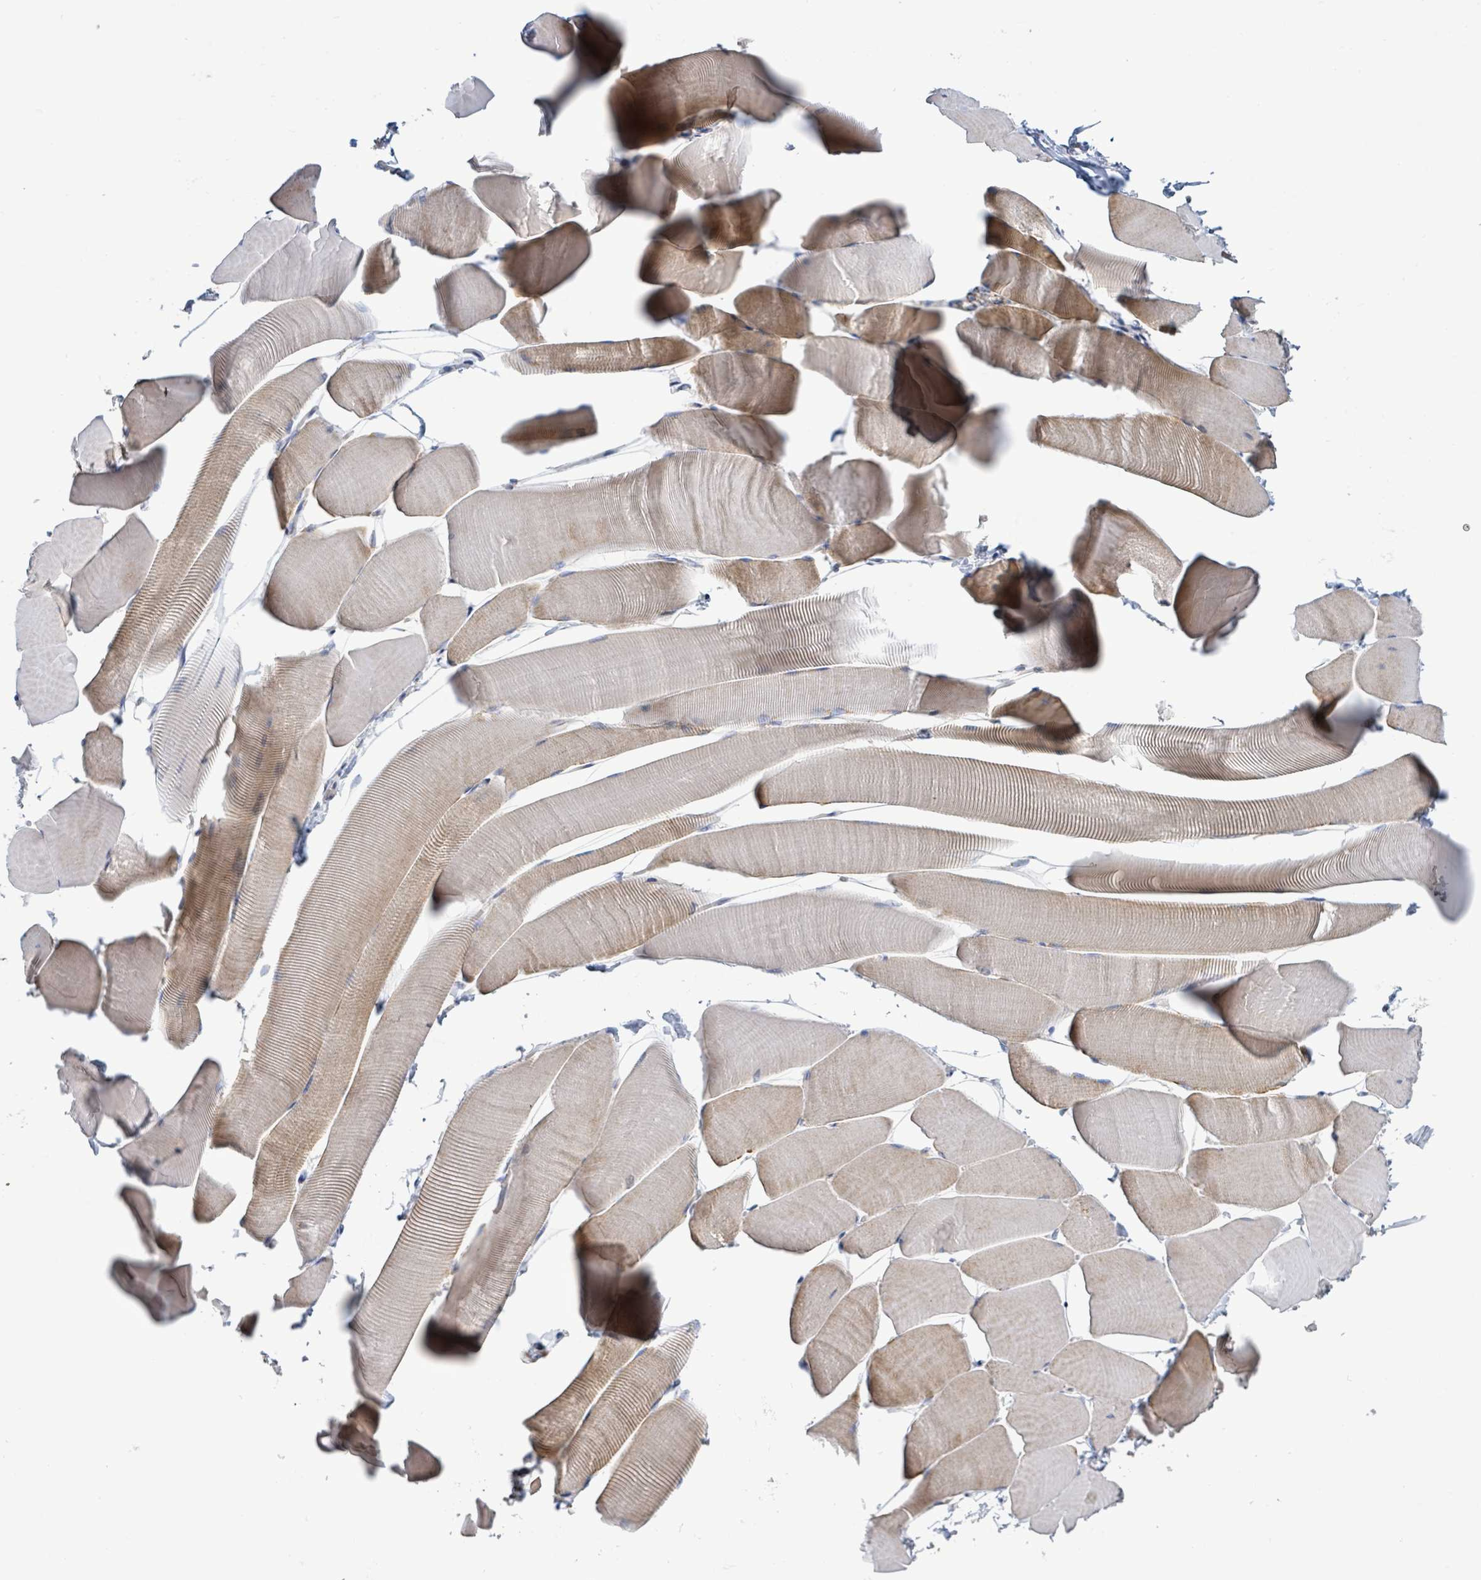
{"staining": {"intensity": "moderate", "quantity": "25%-75%", "location": "cytoplasmic/membranous"}, "tissue": "skeletal muscle", "cell_type": "Myocytes", "image_type": "normal", "snomed": [{"axis": "morphology", "description": "Normal tissue, NOS"}, {"axis": "topography", "description": "Skeletal muscle"}], "caption": "Protein expression analysis of normal skeletal muscle exhibits moderate cytoplasmic/membranous staining in about 25%-75% of myocytes.", "gene": "SUCLG2", "patient": {"sex": "male", "age": 25}}